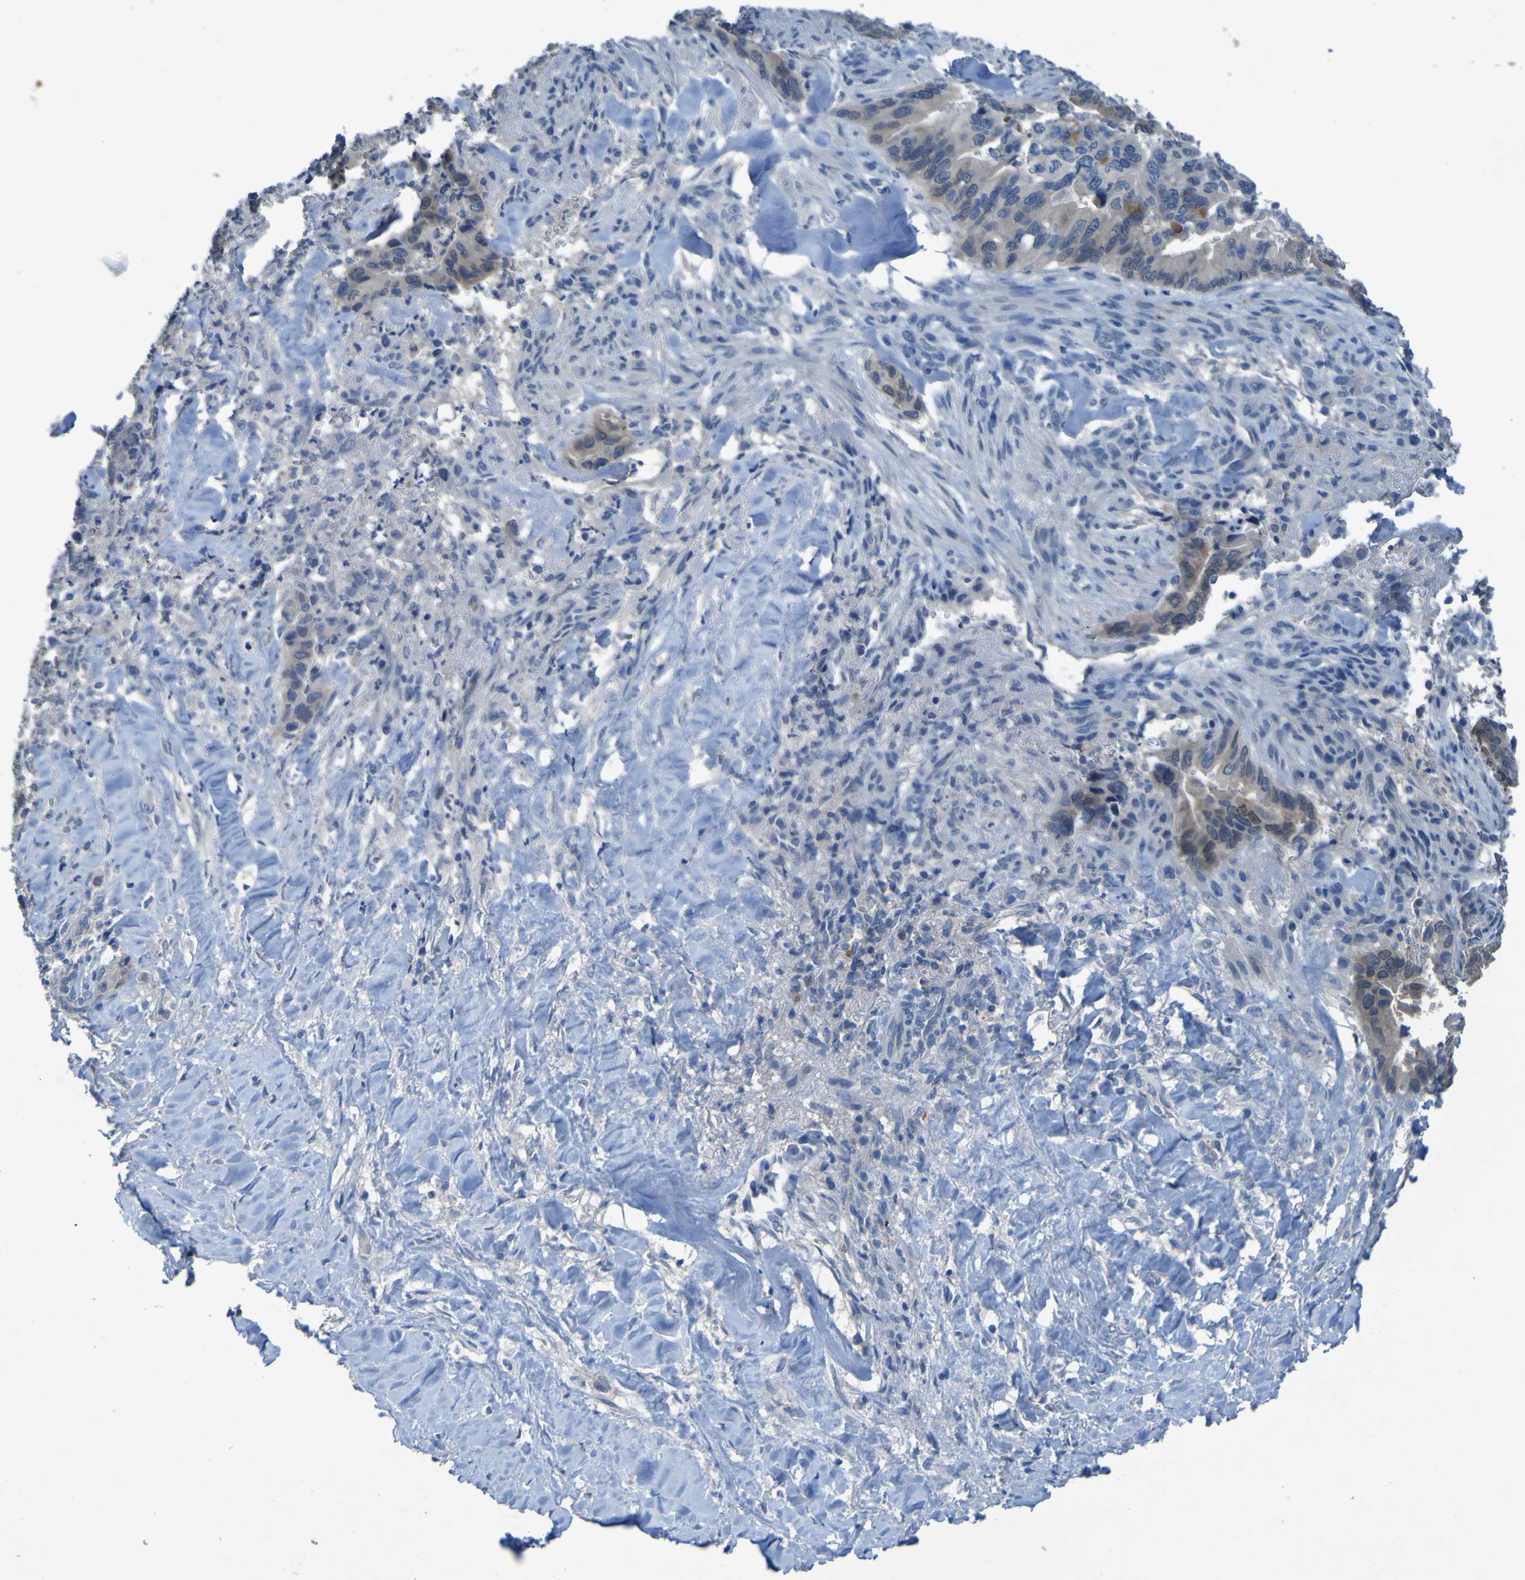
{"staining": {"intensity": "weak", "quantity": "<25%", "location": "cytoplasmic/membranous"}, "tissue": "liver cancer", "cell_type": "Tumor cells", "image_type": "cancer", "snomed": [{"axis": "morphology", "description": "Cholangiocarcinoma"}, {"axis": "topography", "description": "Liver"}], "caption": "This image is of liver cholangiocarcinoma stained with immunohistochemistry to label a protein in brown with the nuclei are counter-stained blue. There is no positivity in tumor cells.", "gene": "SGK2", "patient": {"sex": "female", "age": 67}}